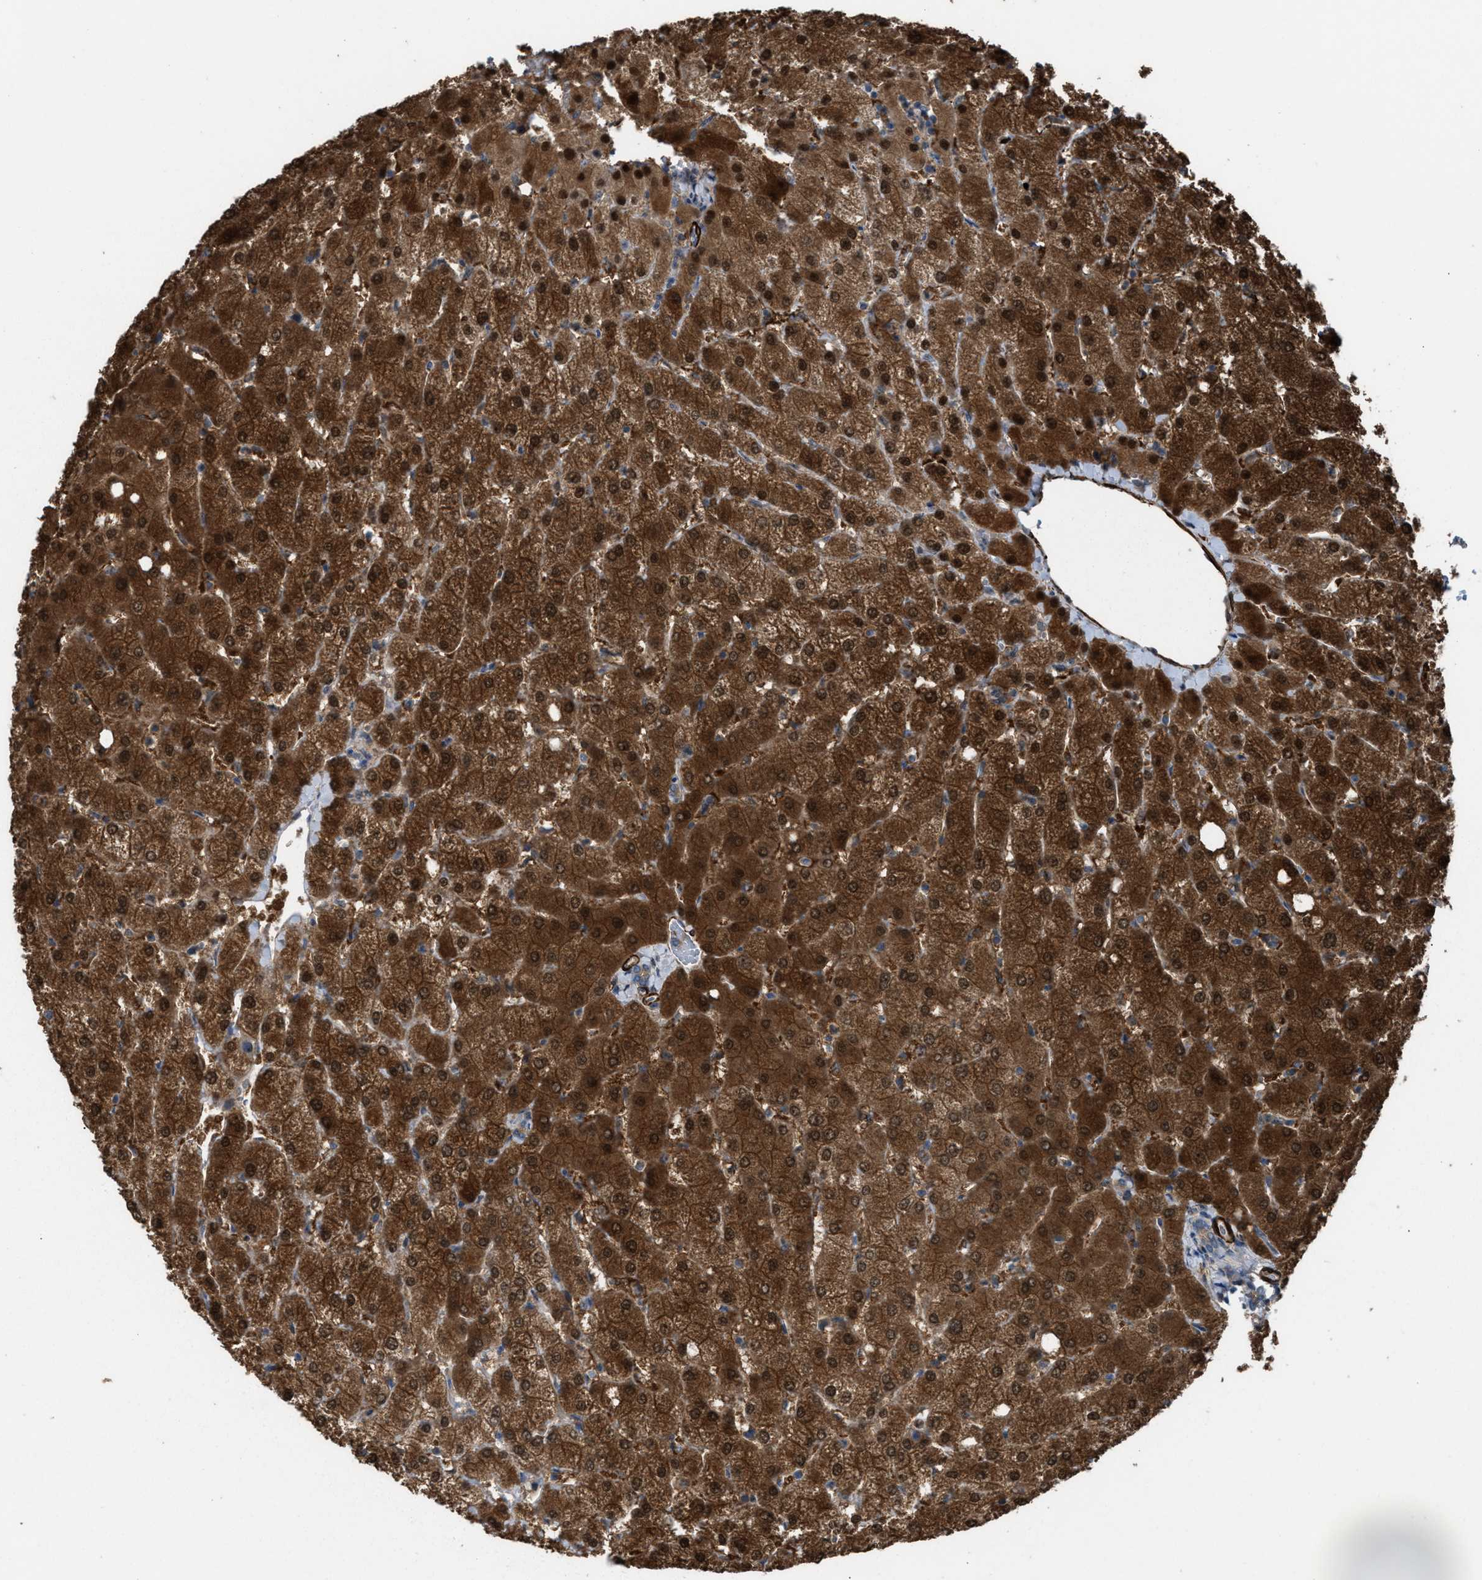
{"staining": {"intensity": "moderate", "quantity": ">75%", "location": "cytoplasmic/membranous"}, "tissue": "liver", "cell_type": "Cholangiocytes", "image_type": "normal", "snomed": [{"axis": "morphology", "description": "Normal tissue, NOS"}, {"axis": "topography", "description": "Liver"}], "caption": "Immunohistochemical staining of unremarkable human liver reveals medium levels of moderate cytoplasmic/membranous positivity in about >75% of cholangiocytes. (IHC, brightfield microscopy, high magnification).", "gene": "NQO2", "patient": {"sex": "female", "age": 54}}